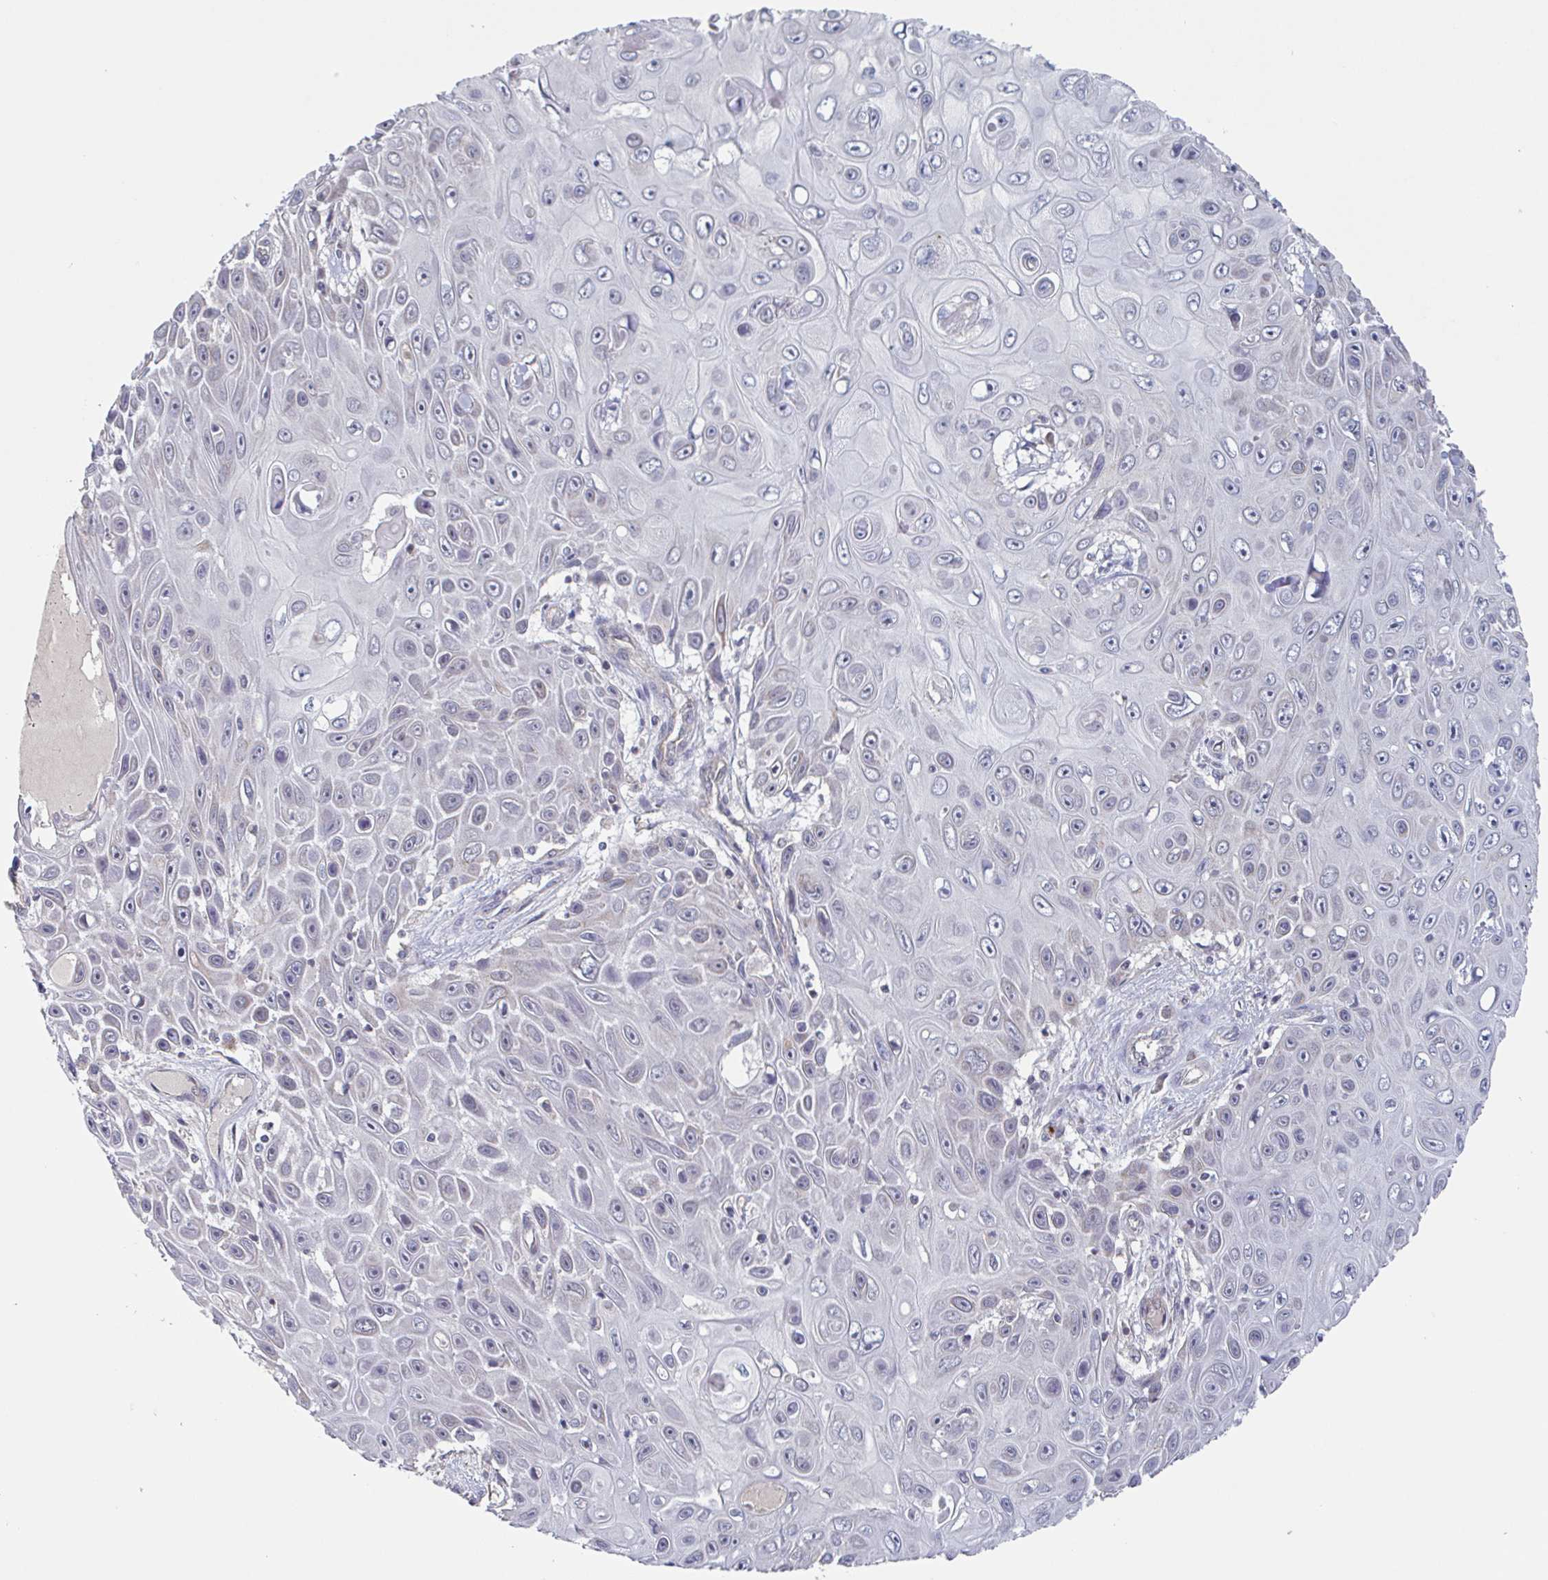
{"staining": {"intensity": "negative", "quantity": "none", "location": "none"}, "tissue": "skin cancer", "cell_type": "Tumor cells", "image_type": "cancer", "snomed": [{"axis": "morphology", "description": "Squamous cell carcinoma, NOS"}, {"axis": "topography", "description": "Skin"}], "caption": "The immunohistochemistry (IHC) histopathology image has no significant staining in tumor cells of squamous cell carcinoma (skin) tissue.", "gene": "SURF1", "patient": {"sex": "male", "age": 82}}